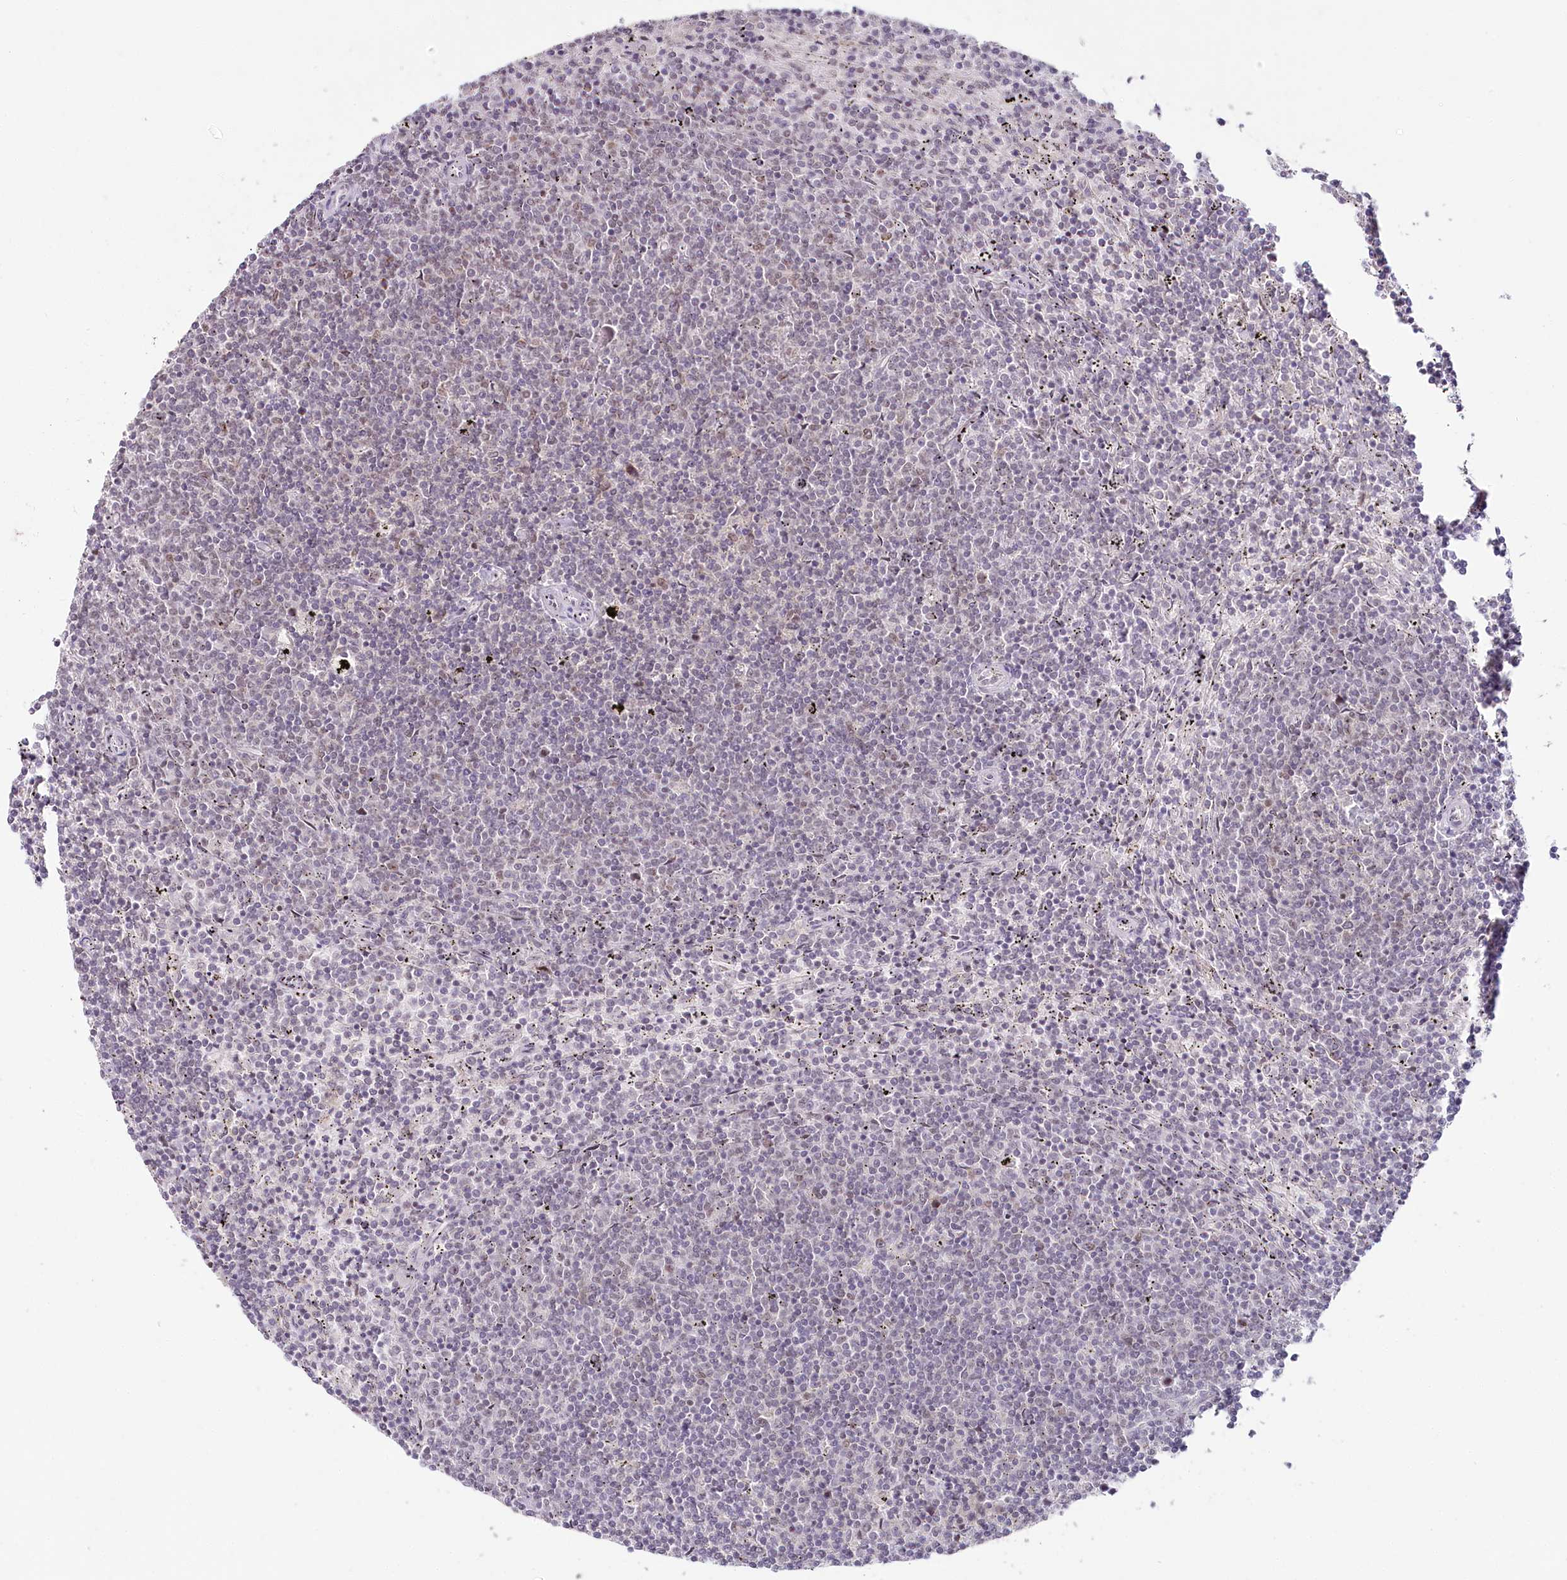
{"staining": {"intensity": "negative", "quantity": "none", "location": "none"}, "tissue": "lymphoma", "cell_type": "Tumor cells", "image_type": "cancer", "snomed": [{"axis": "morphology", "description": "Malignant lymphoma, non-Hodgkin's type, Low grade"}, {"axis": "topography", "description": "Spleen"}], "caption": "Protein analysis of lymphoma displays no significant staining in tumor cells.", "gene": "HPD", "patient": {"sex": "female", "age": 50}}